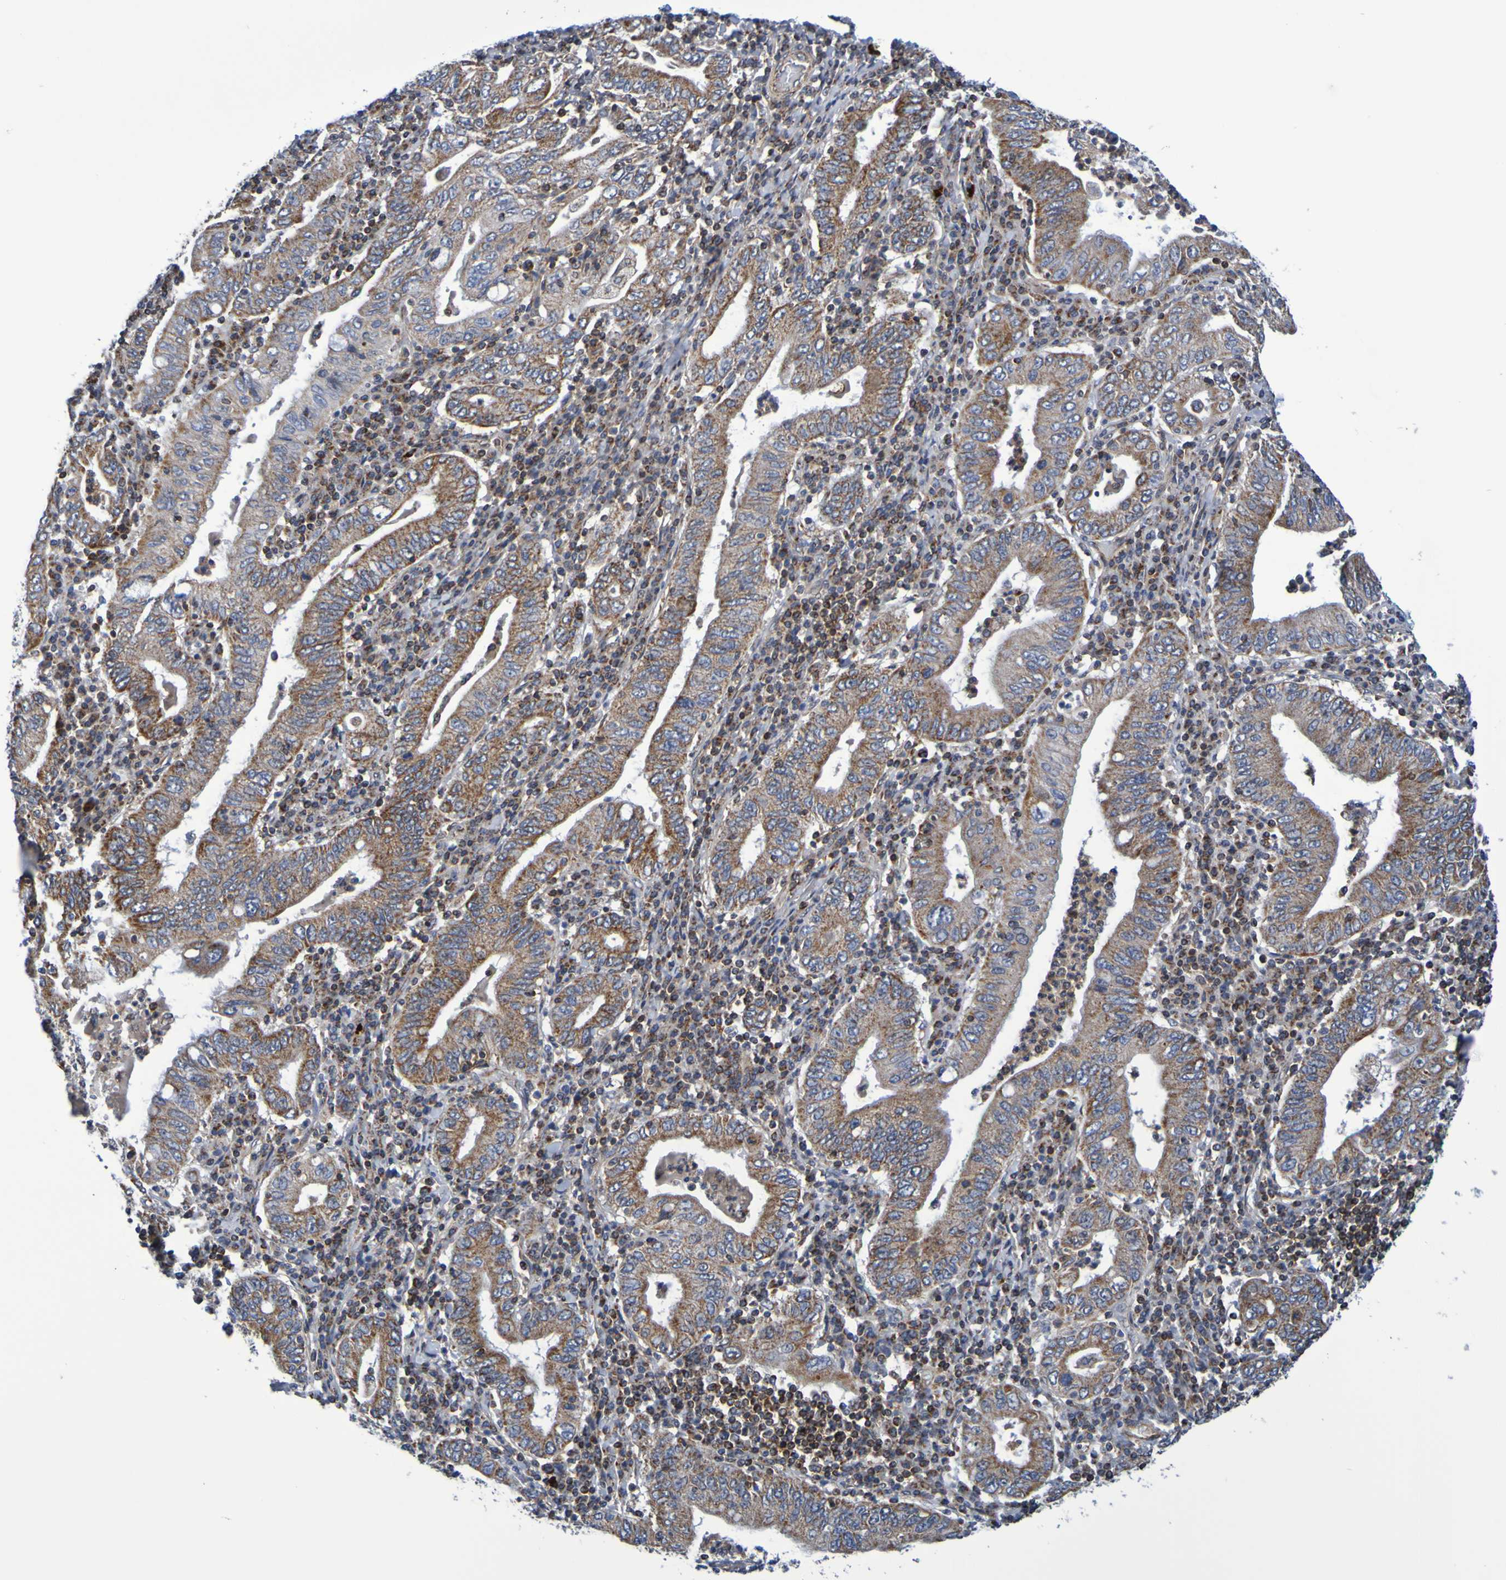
{"staining": {"intensity": "strong", "quantity": "25%-75%", "location": "cytoplasmic/membranous"}, "tissue": "stomach cancer", "cell_type": "Tumor cells", "image_type": "cancer", "snomed": [{"axis": "morphology", "description": "Normal tissue, NOS"}, {"axis": "morphology", "description": "Adenocarcinoma, NOS"}, {"axis": "topography", "description": "Esophagus"}, {"axis": "topography", "description": "Stomach, upper"}, {"axis": "topography", "description": "Peripheral nerve tissue"}], "caption": "Tumor cells reveal high levels of strong cytoplasmic/membranous expression in approximately 25%-75% of cells in stomach adenocarcinoma.", "gene": "CCDC51", "patient": {"sex": "male", "age": 62}}